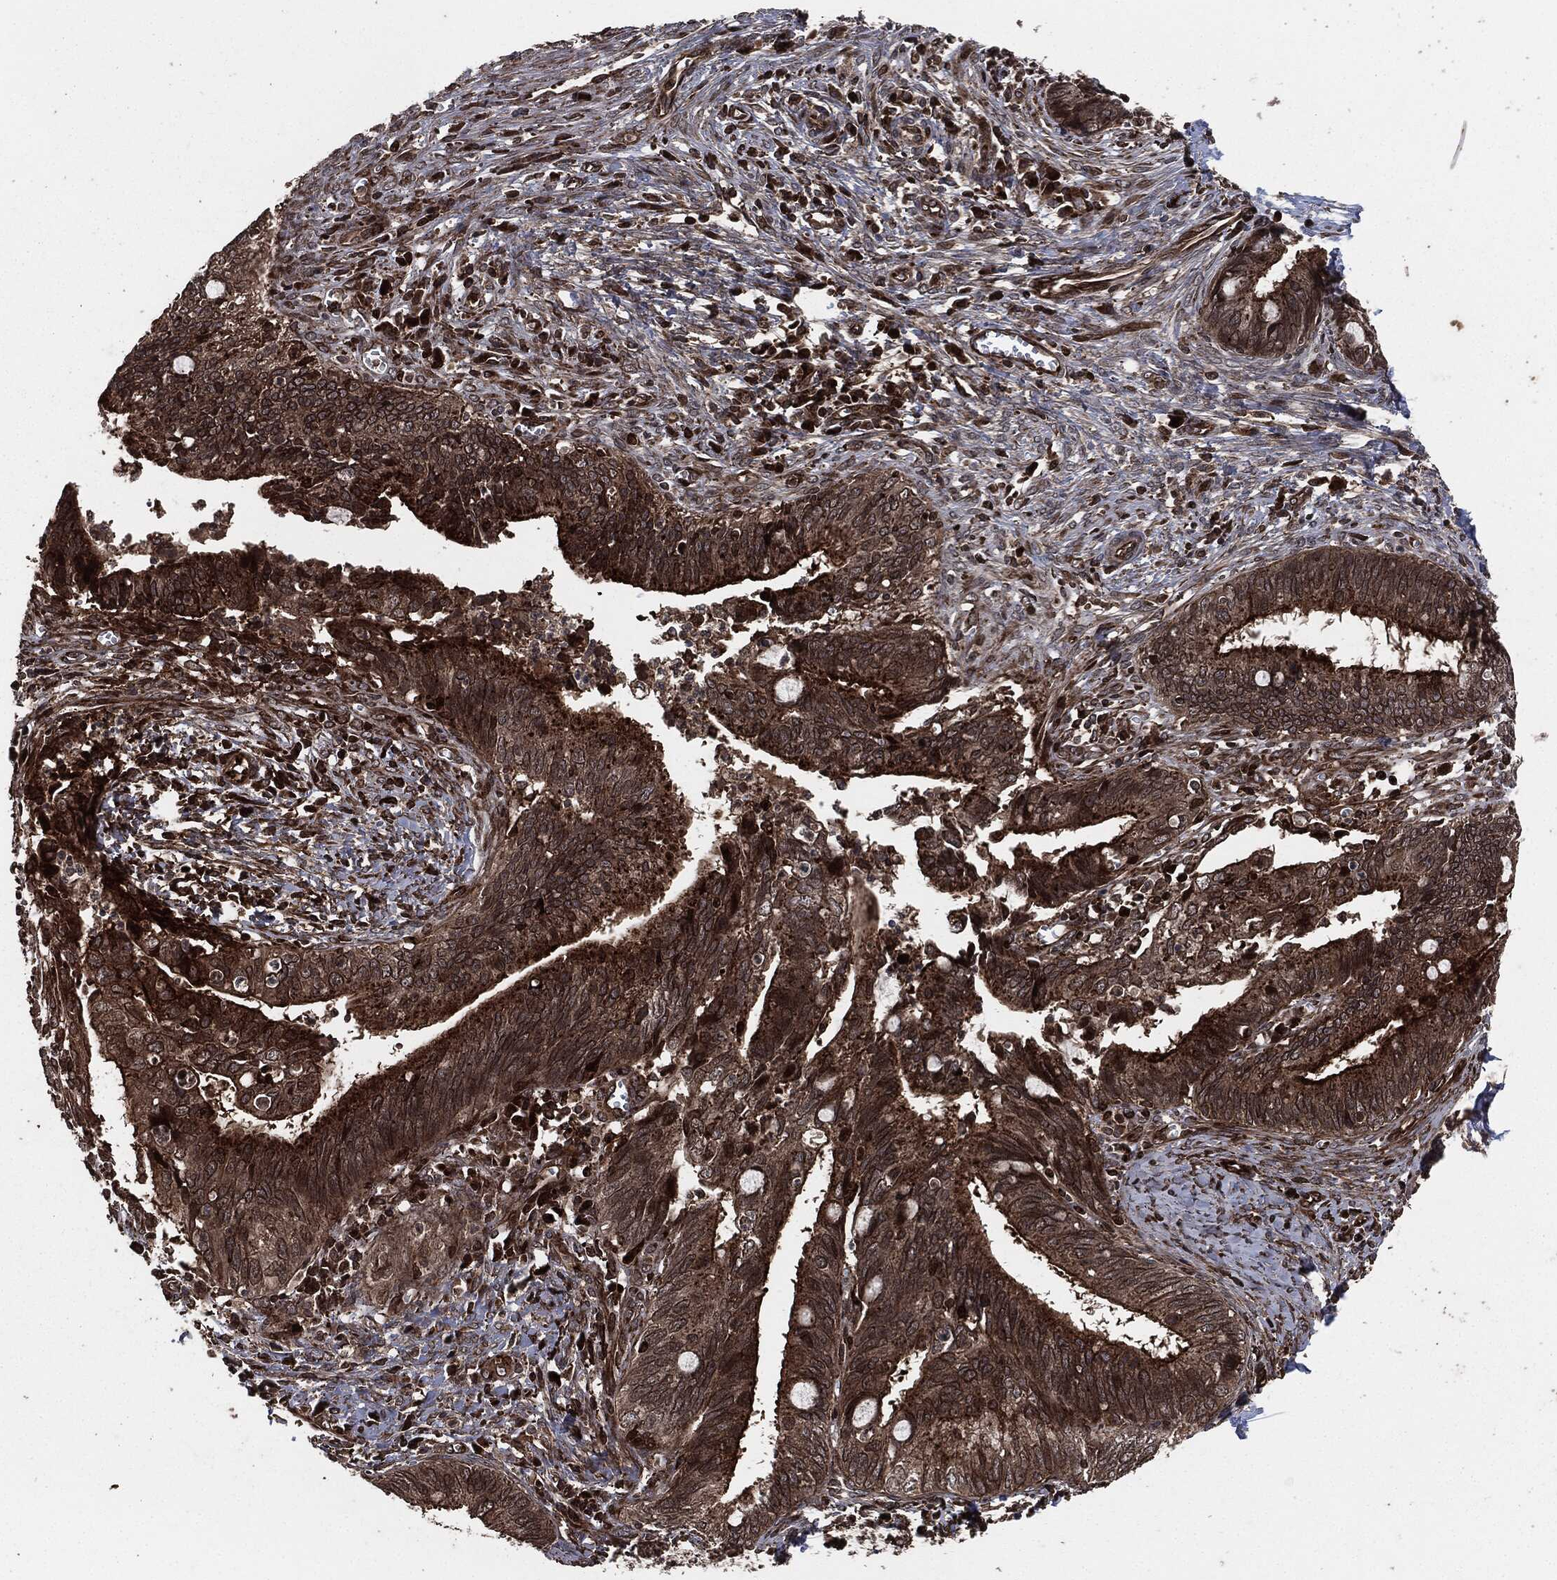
{"staining": {"intensity": "strong", "quantity": "25%-75%", "location": "cytoplasmic/membranous"}, "tissue": "cervical cancer", "cell_type": "Tumor cells", "image_type": "cancer", "snomed": [{"axis": "morphology", "description": "Adenocarcinoma, NOS"}, {"axis": "topography", "description": "Cervix"}], "caption": "A high-resolution photomicrograph shows IHC staining of cervical cancer, which shows strong cytoplasmic/membranous staining in about 25%-75% of tumor cells.", "gene": "IFIT1", "patient": {"sex": "female", "age": 42}}